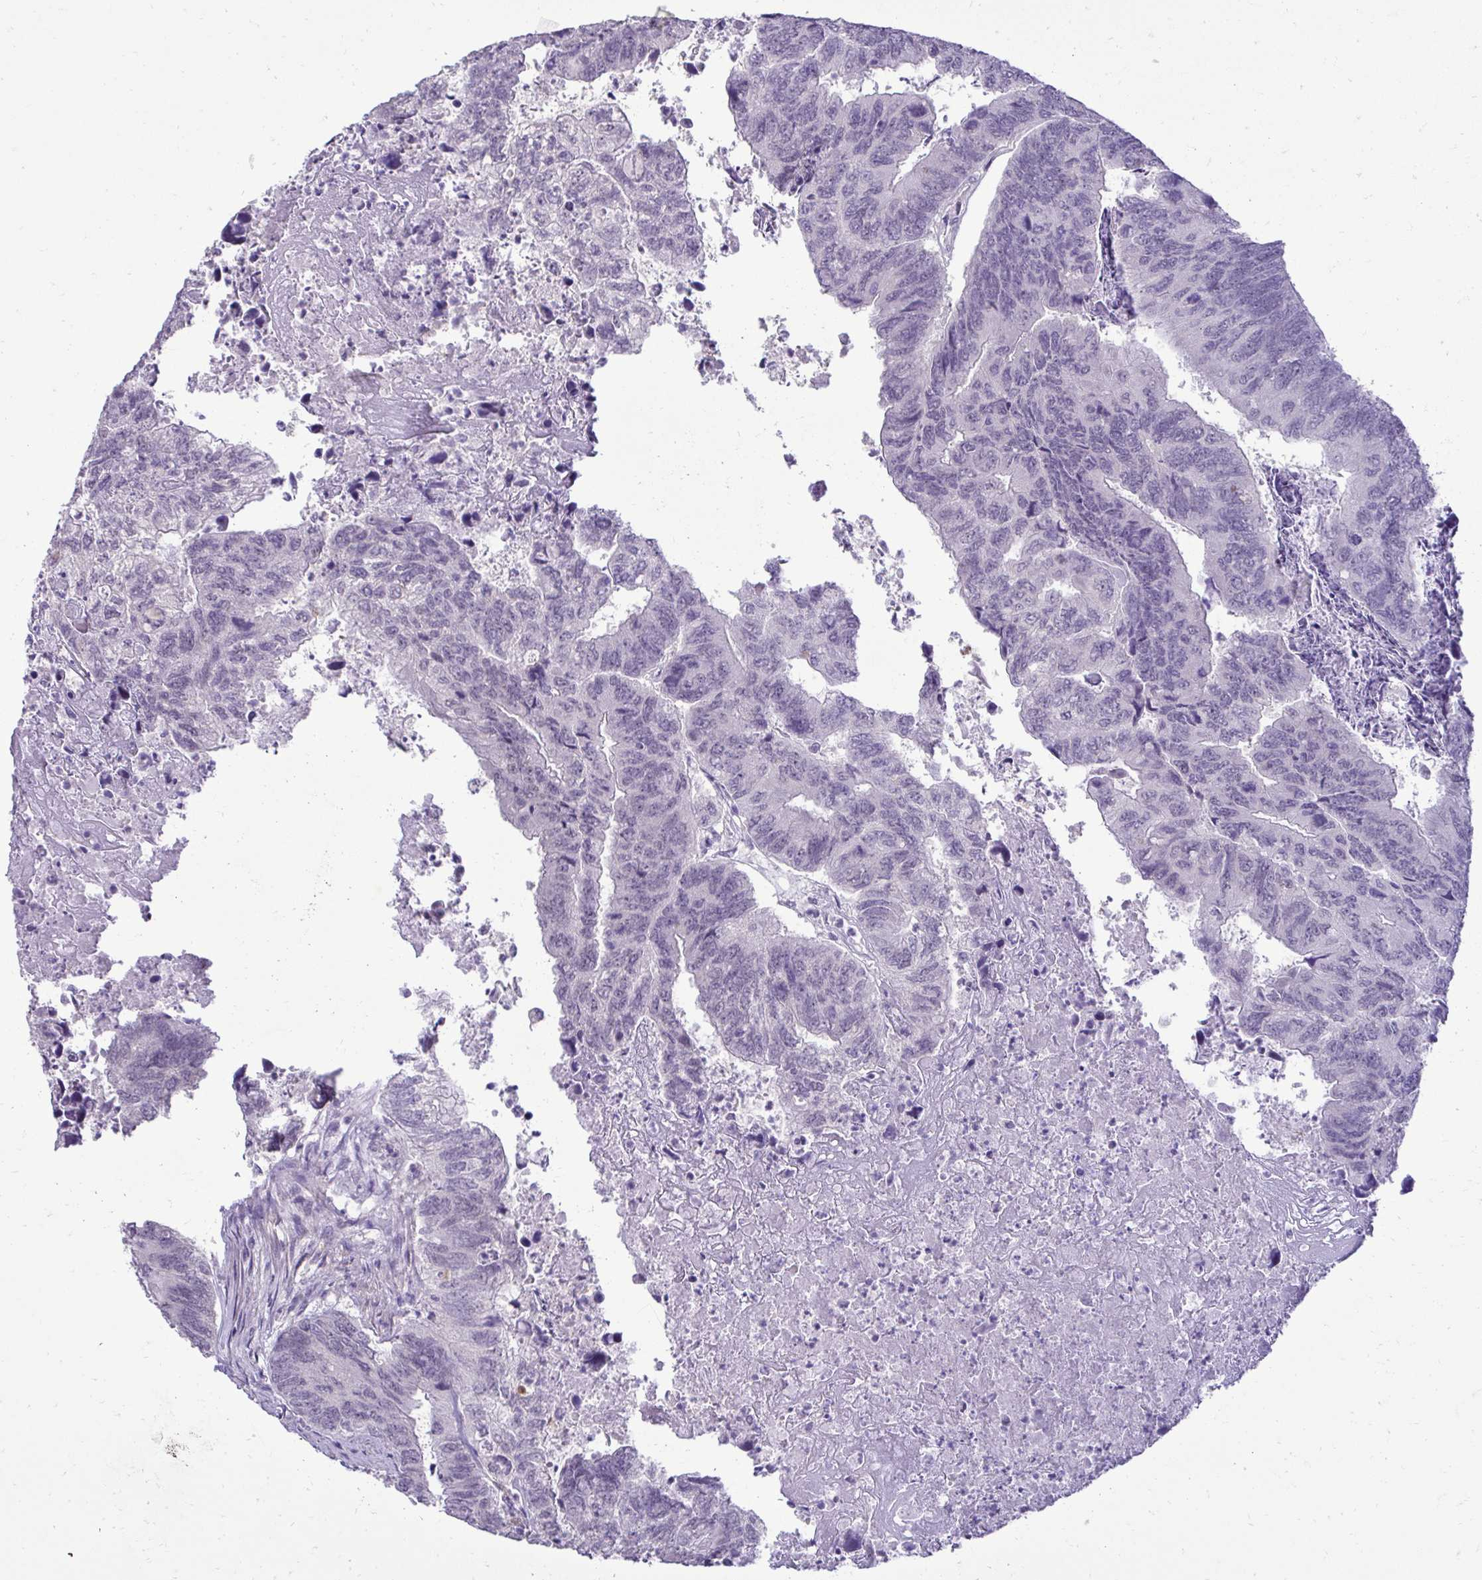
{"staining": {"intensity": "negative", "quantity": "none", "location": "none"}, "tissue": "colorectal cancer", "cell_type": "Tumor cells", "image_type": "cancer", "snomed": [{"axis": "morphology", "description": "Adenocarcinoma, NOS"}, {"axis": "topography", "description": "Colon"}], "caption": "There is no significant positivity in tumor cells of adenocarcinoma (colorectal).", "gene": "SLC30A3", "patient": {"sex": "female", "age": 67}}